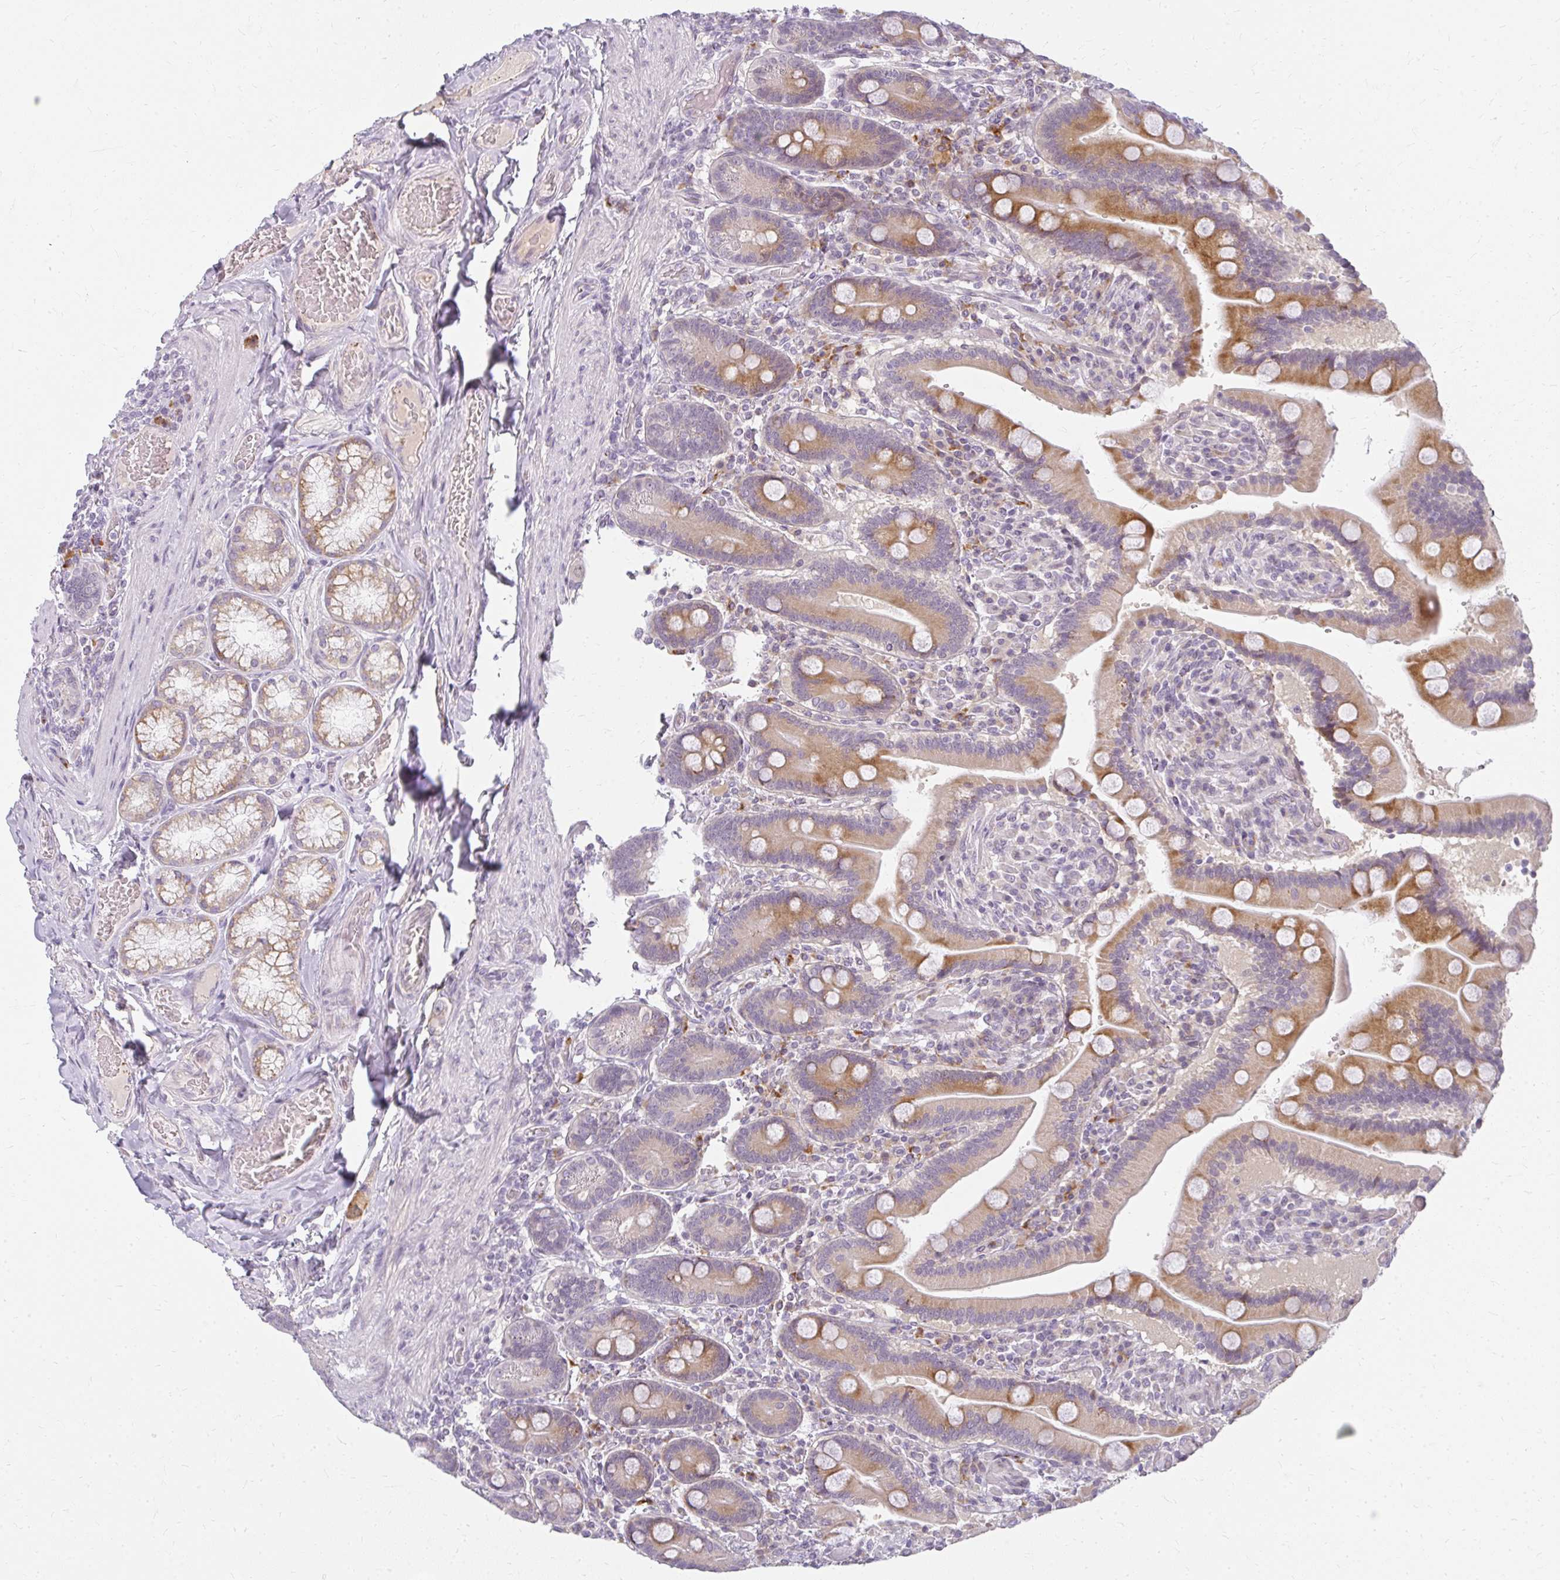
{"staining": {"intensity": "moderate", "quantity": ">75%", "location": "cytoplasmic/membranous"}, "tissue": "duodenum", "cell_type": "Glandular cells", "image_type": "normal", "snomed": [{"axis": "morphology", "description": "Normal tissue, NOS"}, {"axis": "topography", "description": "Duodenum"}], "caption": "IHC histopathology image of unremarkable duodenum stained for a protein (brown), which shows medium levels of moderate cytoplasmic/membranous expression in approximately >75% of glandular cells.", "gene": "ZFYVE26", "patient": {"sex": "female", "age": 62}}